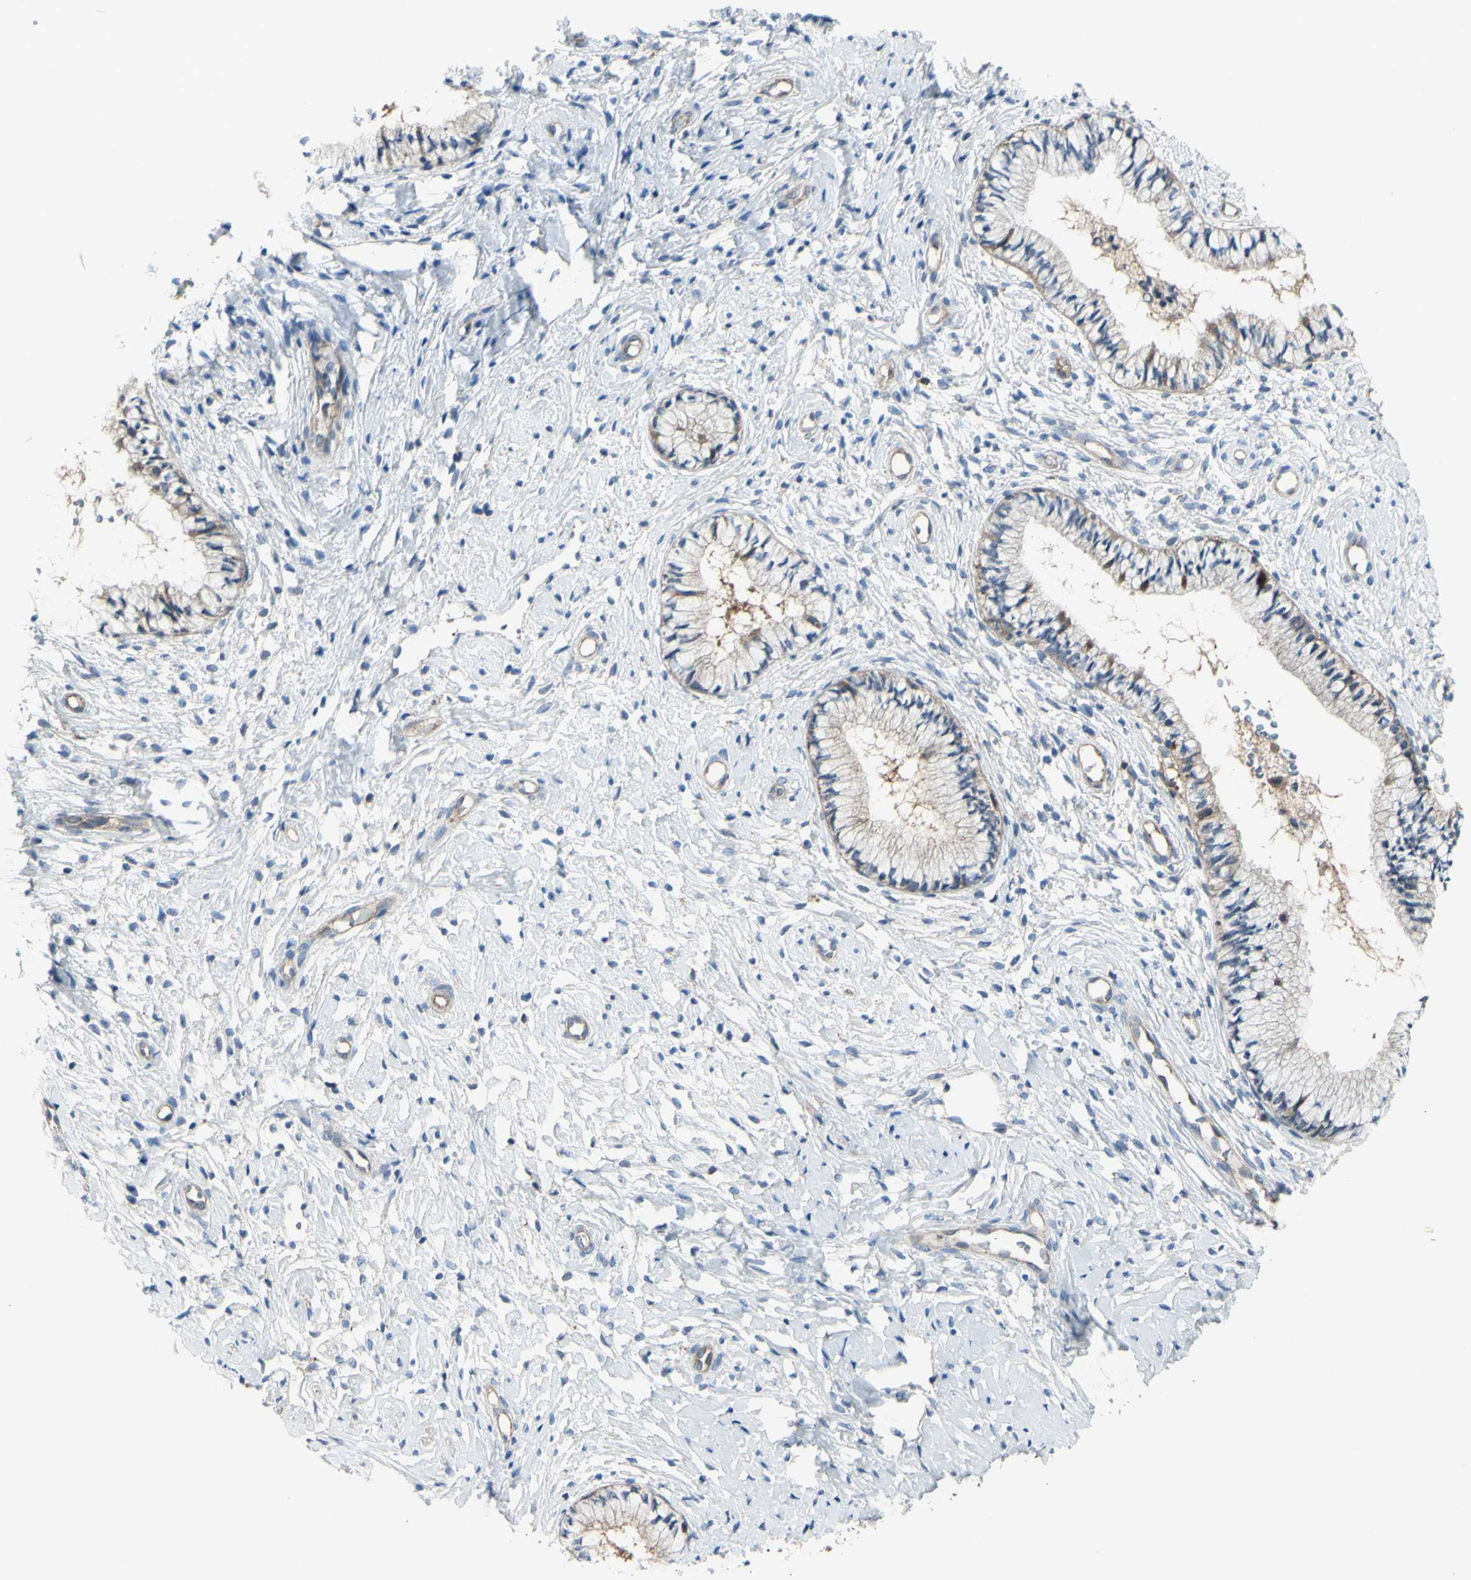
{"staining": {"intensity": "moderate", "quantity": "25%-75%", "location": "cytoplasmic/membranous"}, "tissue": "cervix", "cell_type": "Glandular cells", "image_type": "normal", "snomed": [{"axis": "morphology", "description": "Normal tissue, NOS"}, {"axis": "topography", "description": "Cervix"}], "caption": "High-power microscopy captured an IHC micrograph of benign cervix, revealing moderate cytoplasmic/membranous staining in approximately 25%-75% of glandular cells.", "gene": "IGSF9B", "patient": {"sex": "female", "age": 46}}